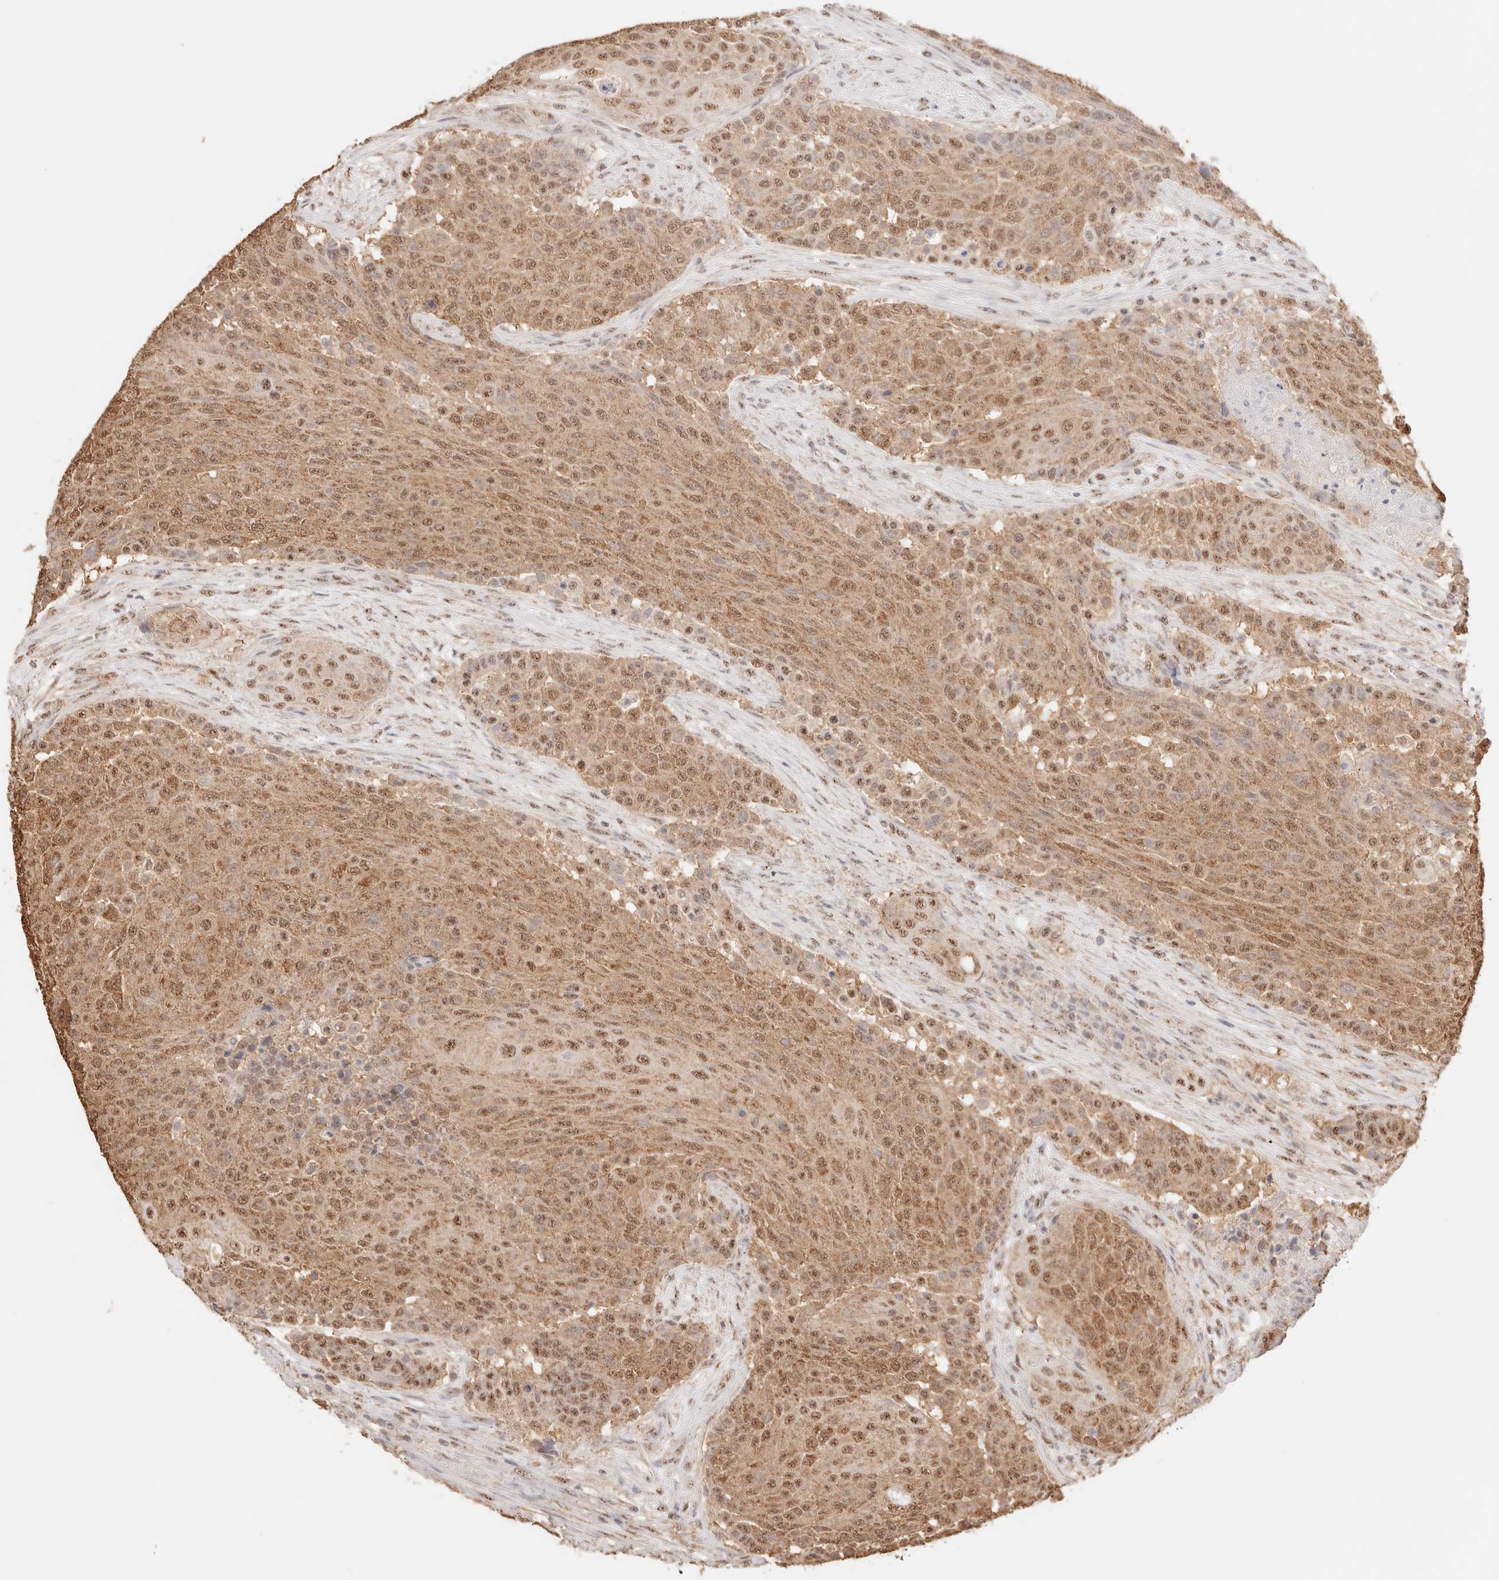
{"staining": {"intensity": "moderate", "quantity": ">75%", "location": "cytoplasmic/membranous,nuclear"}, "tissue": "urothelial cancer", "cell_type": "Tumor cells", "image_type": "cancer", "snomed": [{"axis": "morphology", "description": "Urothelial carcinoma, High grade"}, {"axis": "topography", "description": "Urinary bladder"}], "caption": "A medium amount of moderate cytoplasmic/membranous and nuclear expression is identified in approximately >75% of tumor cells in high-grade urothelial carcinoma tissue.", "gene": "IL1R2", "patient": {"sex": "female", "age": 63}}